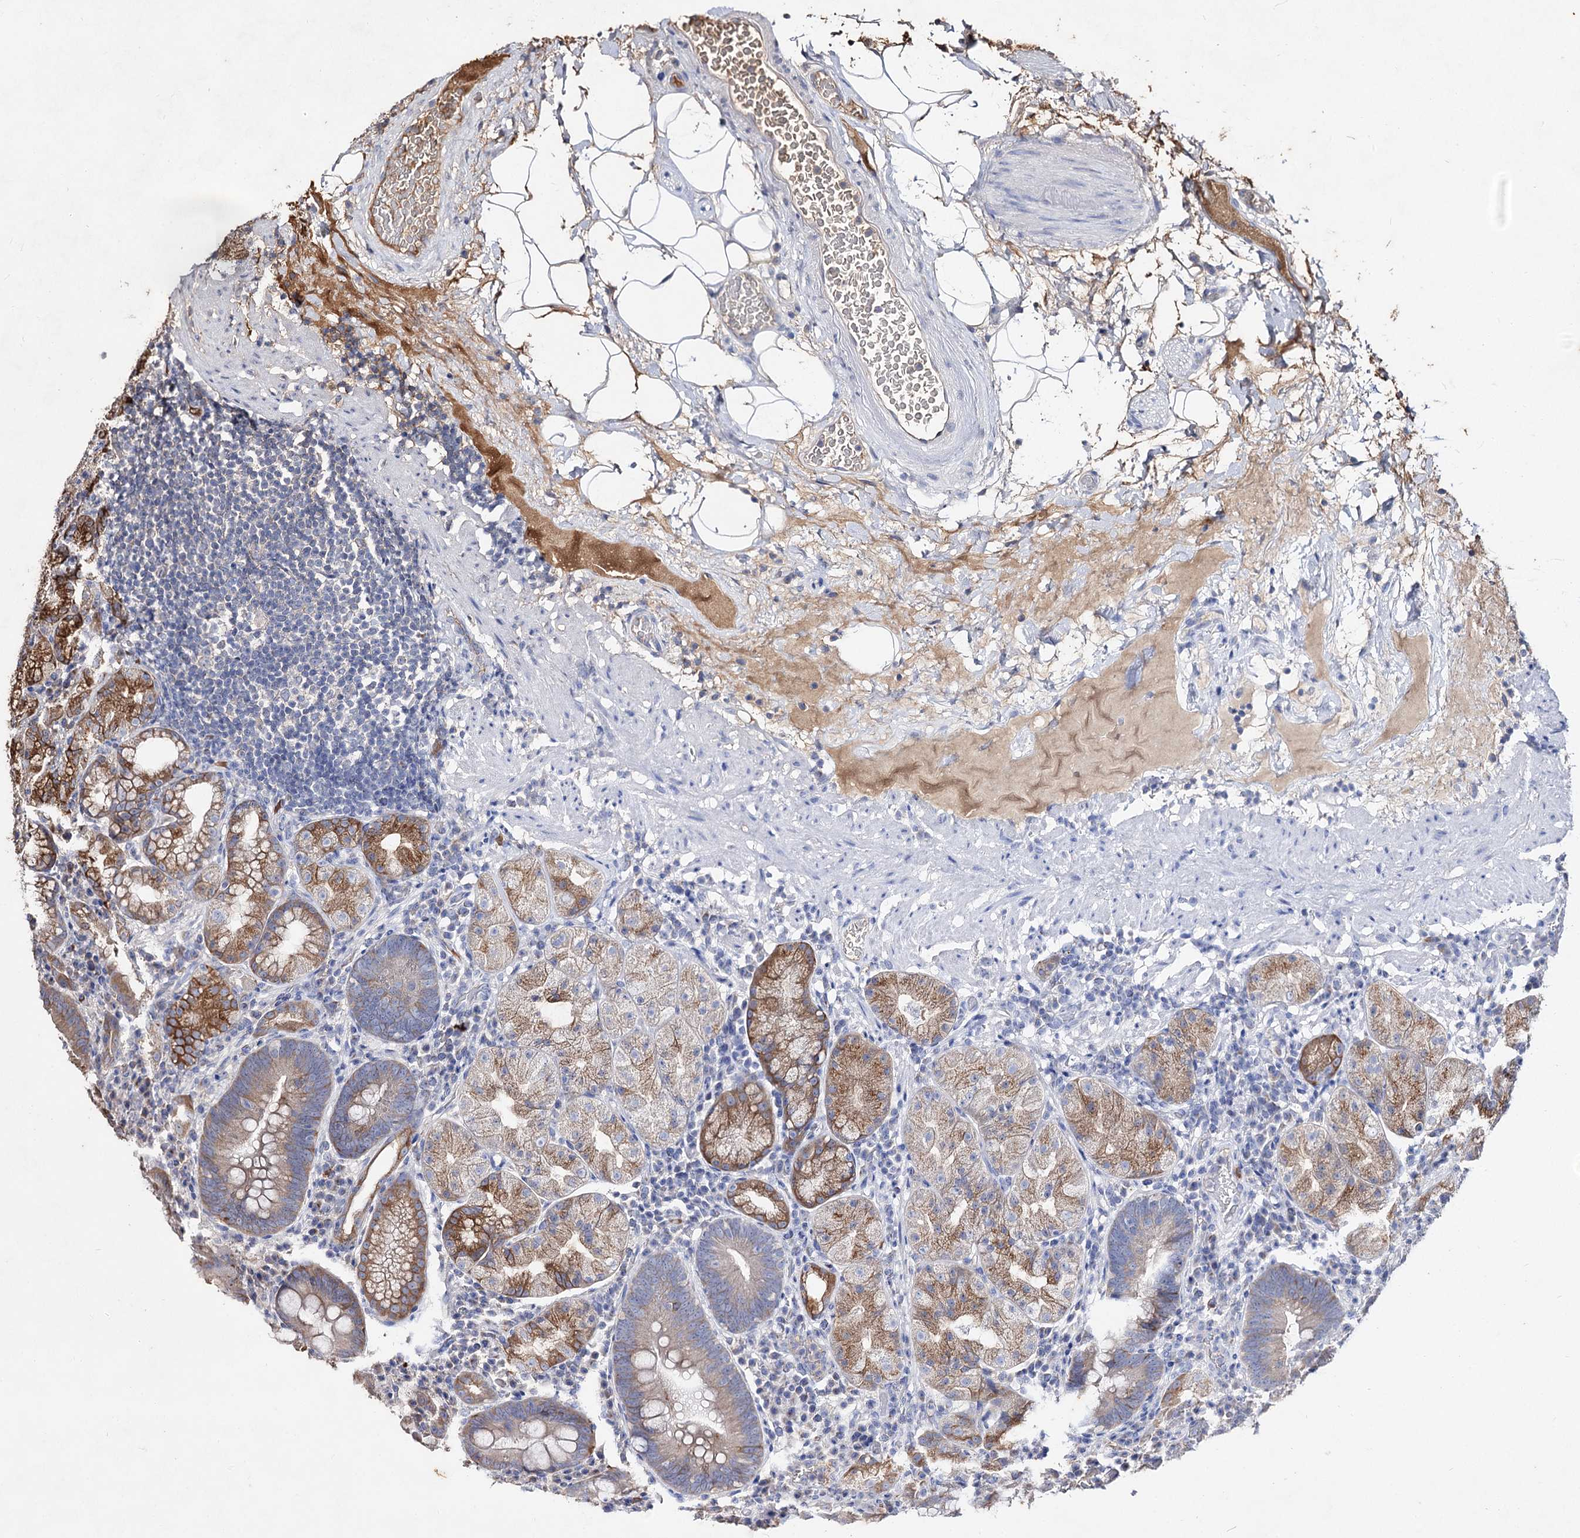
{"staining": {"intensity": "moderate", "quantity": "25%-75%", "location": "cytoplasmic/membranous"}, "tissue": "stomach", "cell_type": "Glandular cells", "image_type": "normal", "snomed": [{"axis": "morphology", "description": "Normal tissue, NOS"}, {"axis": "morphology", "description": "Inflammation, NOS"}, {"axis": "topography", "description": "Stomach"}], "caption": "The image shows staining of unremarkable stomach, revealing moderate cytoplasmic/membranous protein expression (brown color) within glandular cells.", "gene": "ARFIP2", "patient": {"sex": "male", "age": 79}}